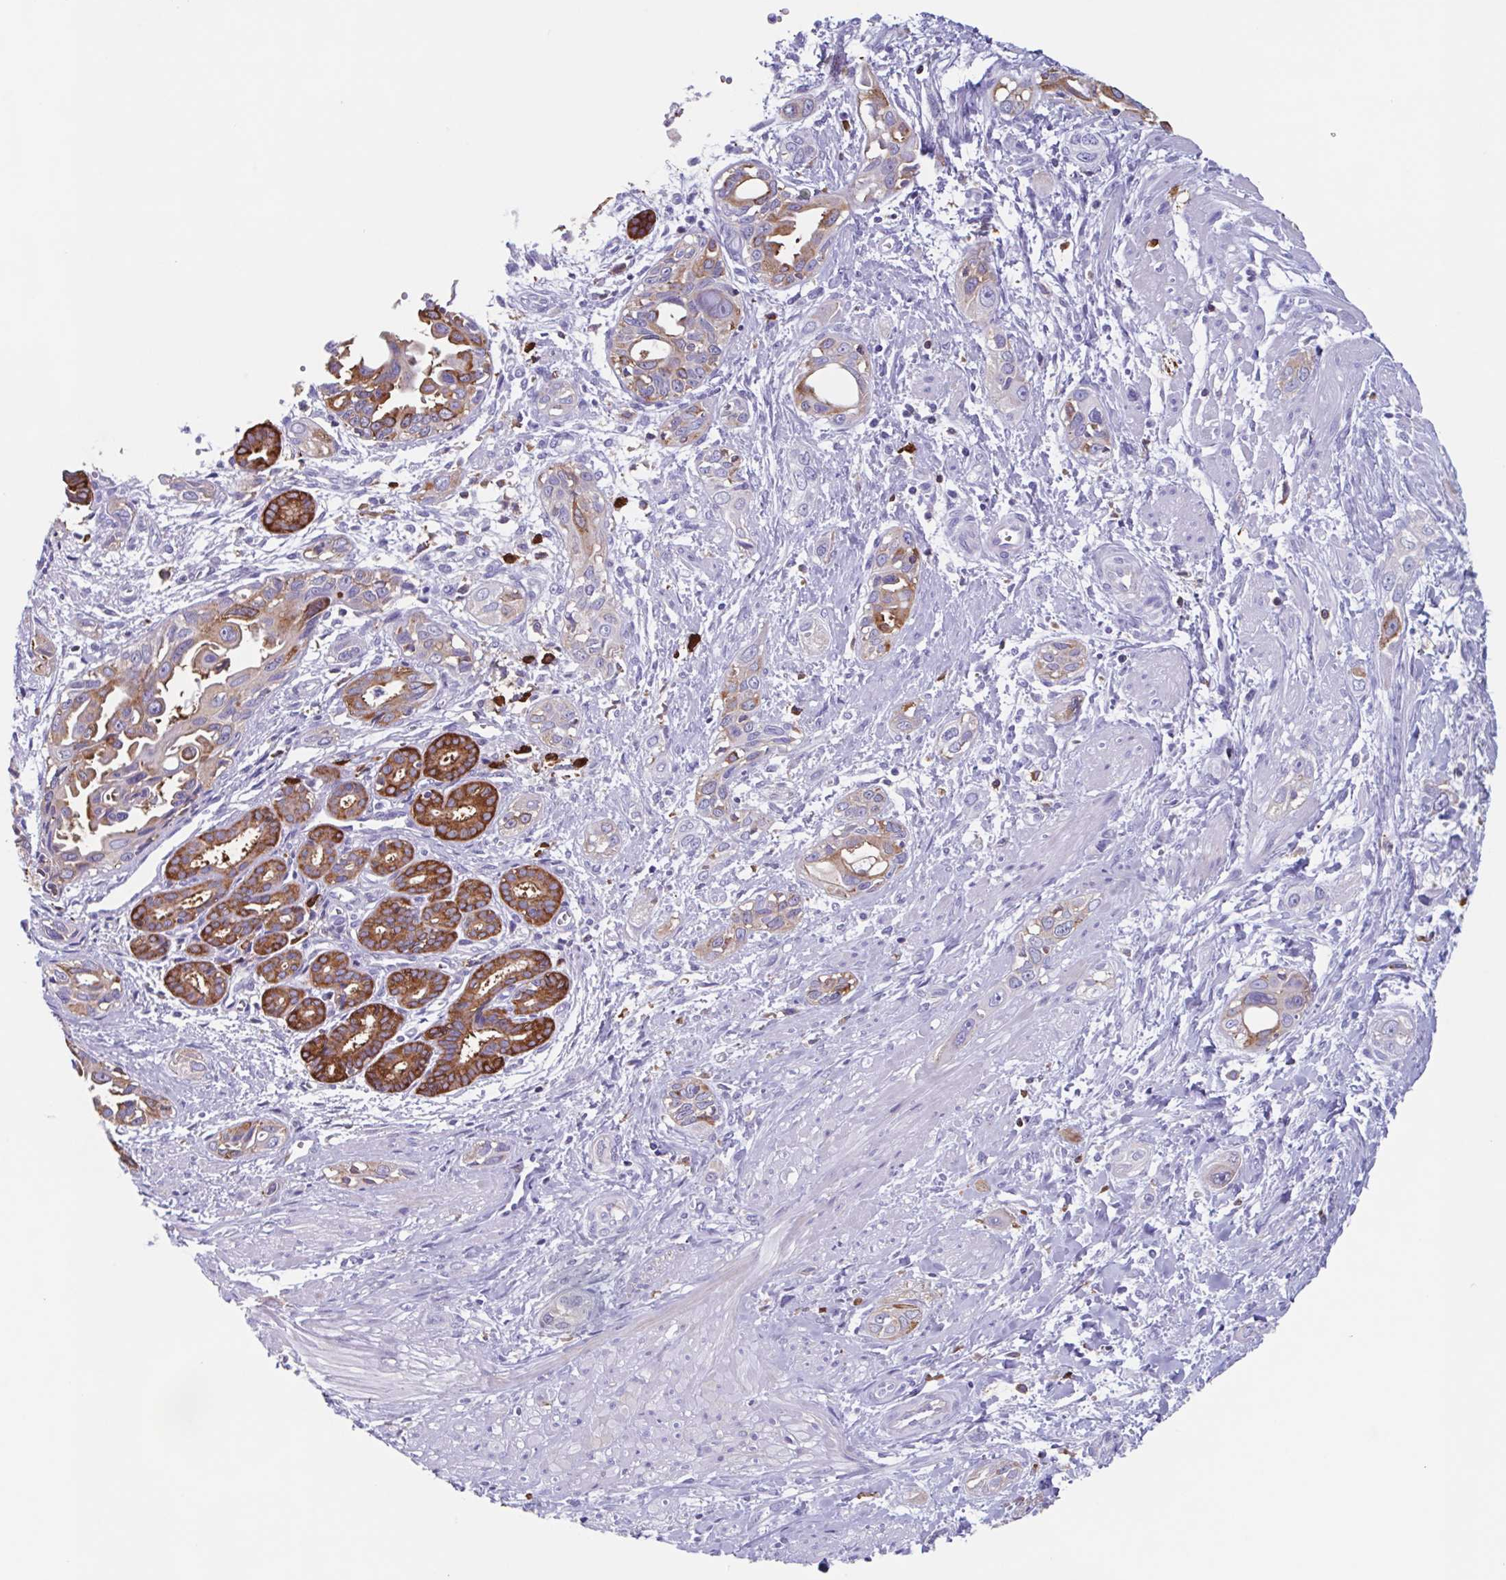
{"staining": {"intensity": "moderate", "quantity": "25%-75%", "location": "cytoplasmic/membranous"}, "tissue": "pancreatic cancer", "cell_type": "Tumor cells", "image_type": "cancer", "snomed": [{"axis": "morphology", "description": "Adenocarcinoma, NOS"}, {"axis": "topography", "description": "Pancreas"}], "caption": "Immunohistochemical staining of human adenocarcinoma (pancreatic) demonstrates medium levels of moderate cytoplasmic/membranous protein positivity in about 25%-75% of tumor cells. The staining is performed using DAB brown chromogen to label protein expression. The nuclei are counter-stained blue using hematoxylin.", "gene": "TPD52", "patient": {"sex": "female", "age": 55}}